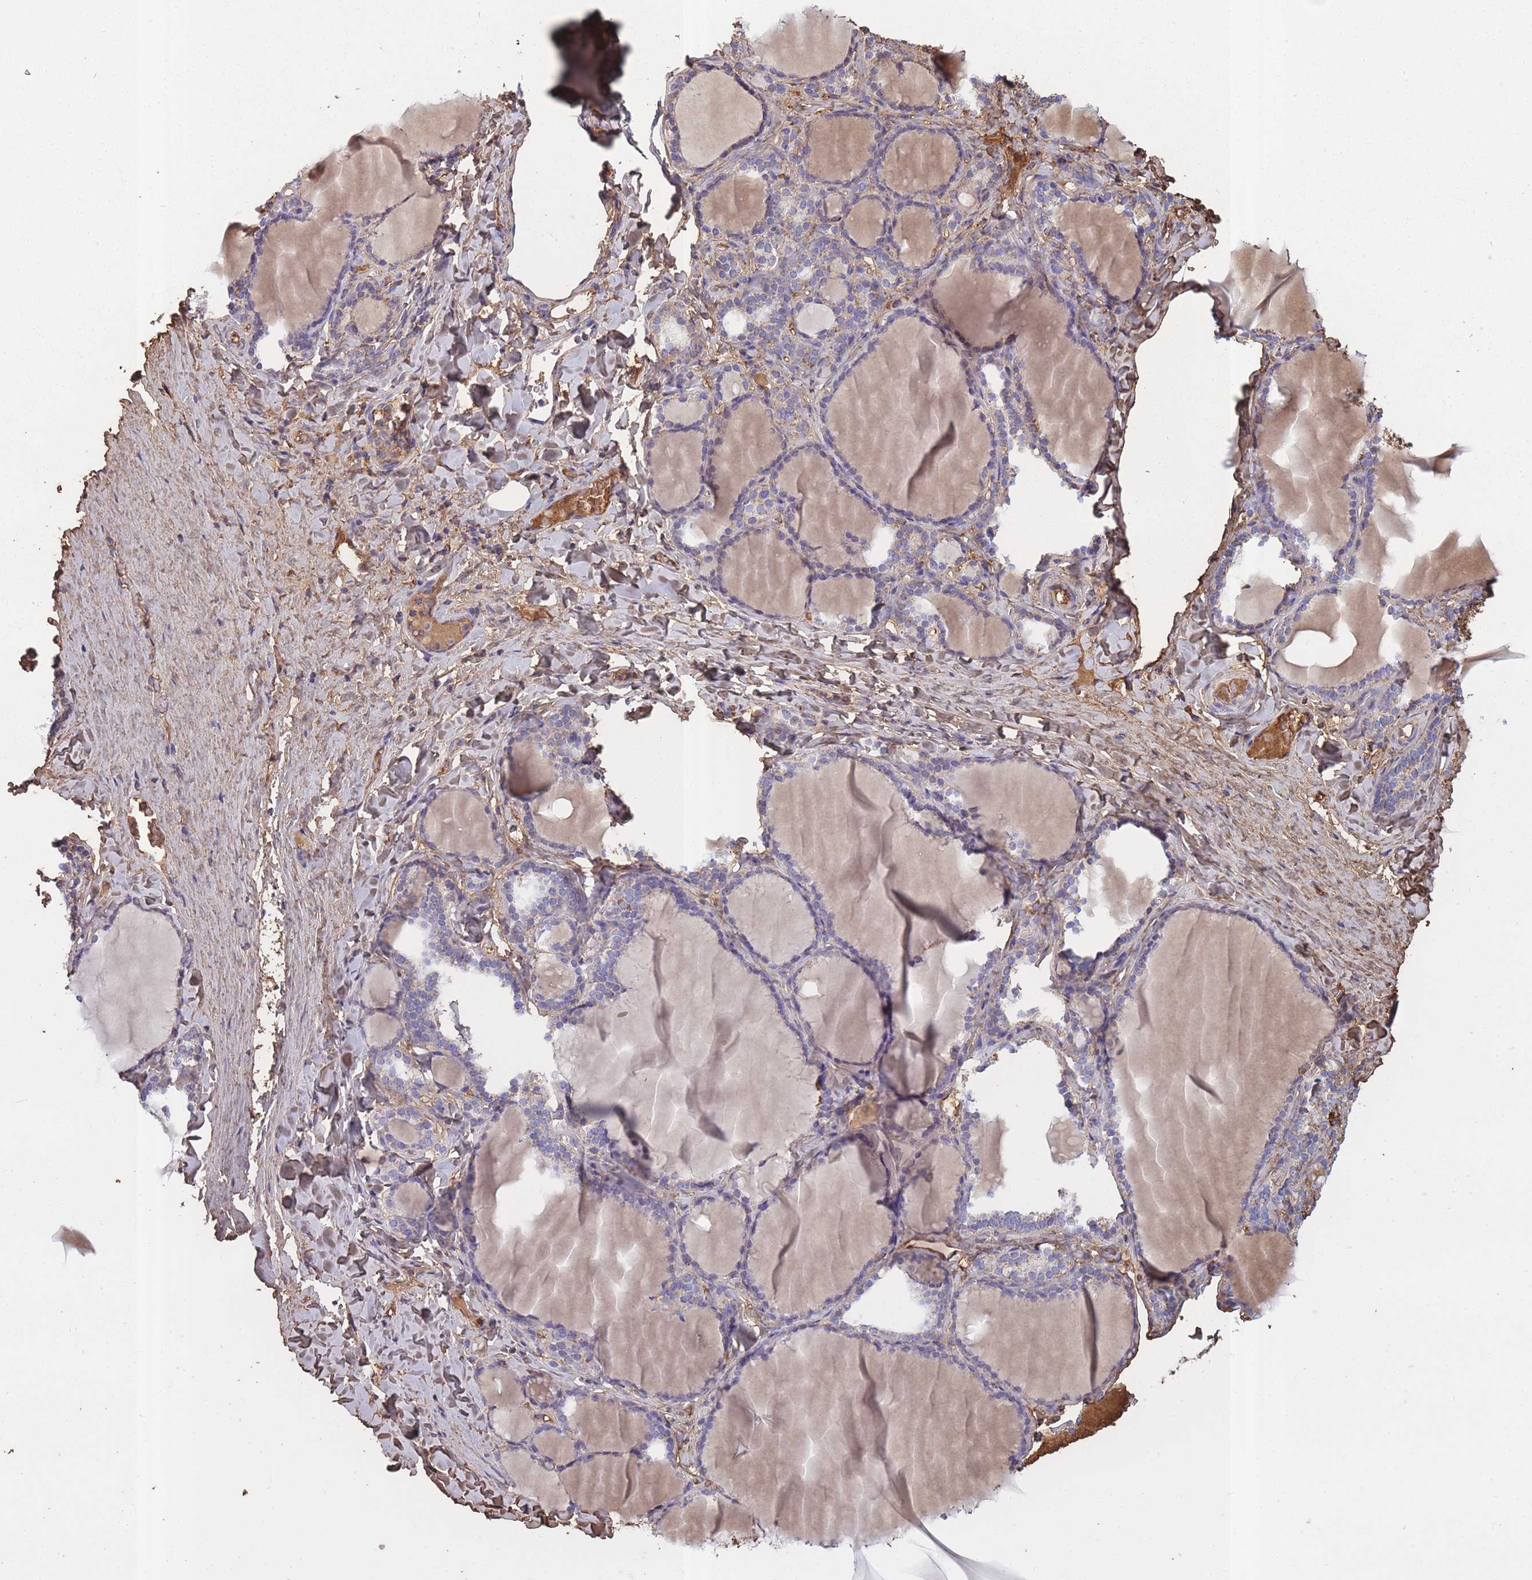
{"staining": {"intensity": "negative", "quantity": "none", "location": "none"}, "tissue": "thyroid gland", "cell_type": "Glandular cells", "image_type": "normal", "snomed": [{"axis": "morphology", "description": "Normal tissue, NOS"}, {"axis": "topography", "description": "Thyroid gland"}], "caption": "DAB (3,3'-diaminobenzidine) immunohistochemical staining of normal thyroid gland exhibits no significant staining in glandular cells. (DAB IHC visualized using brightfield microscopy, high magnification).", "gene": "KAT2A", "patient": {"sex": "female", "age": 31}}